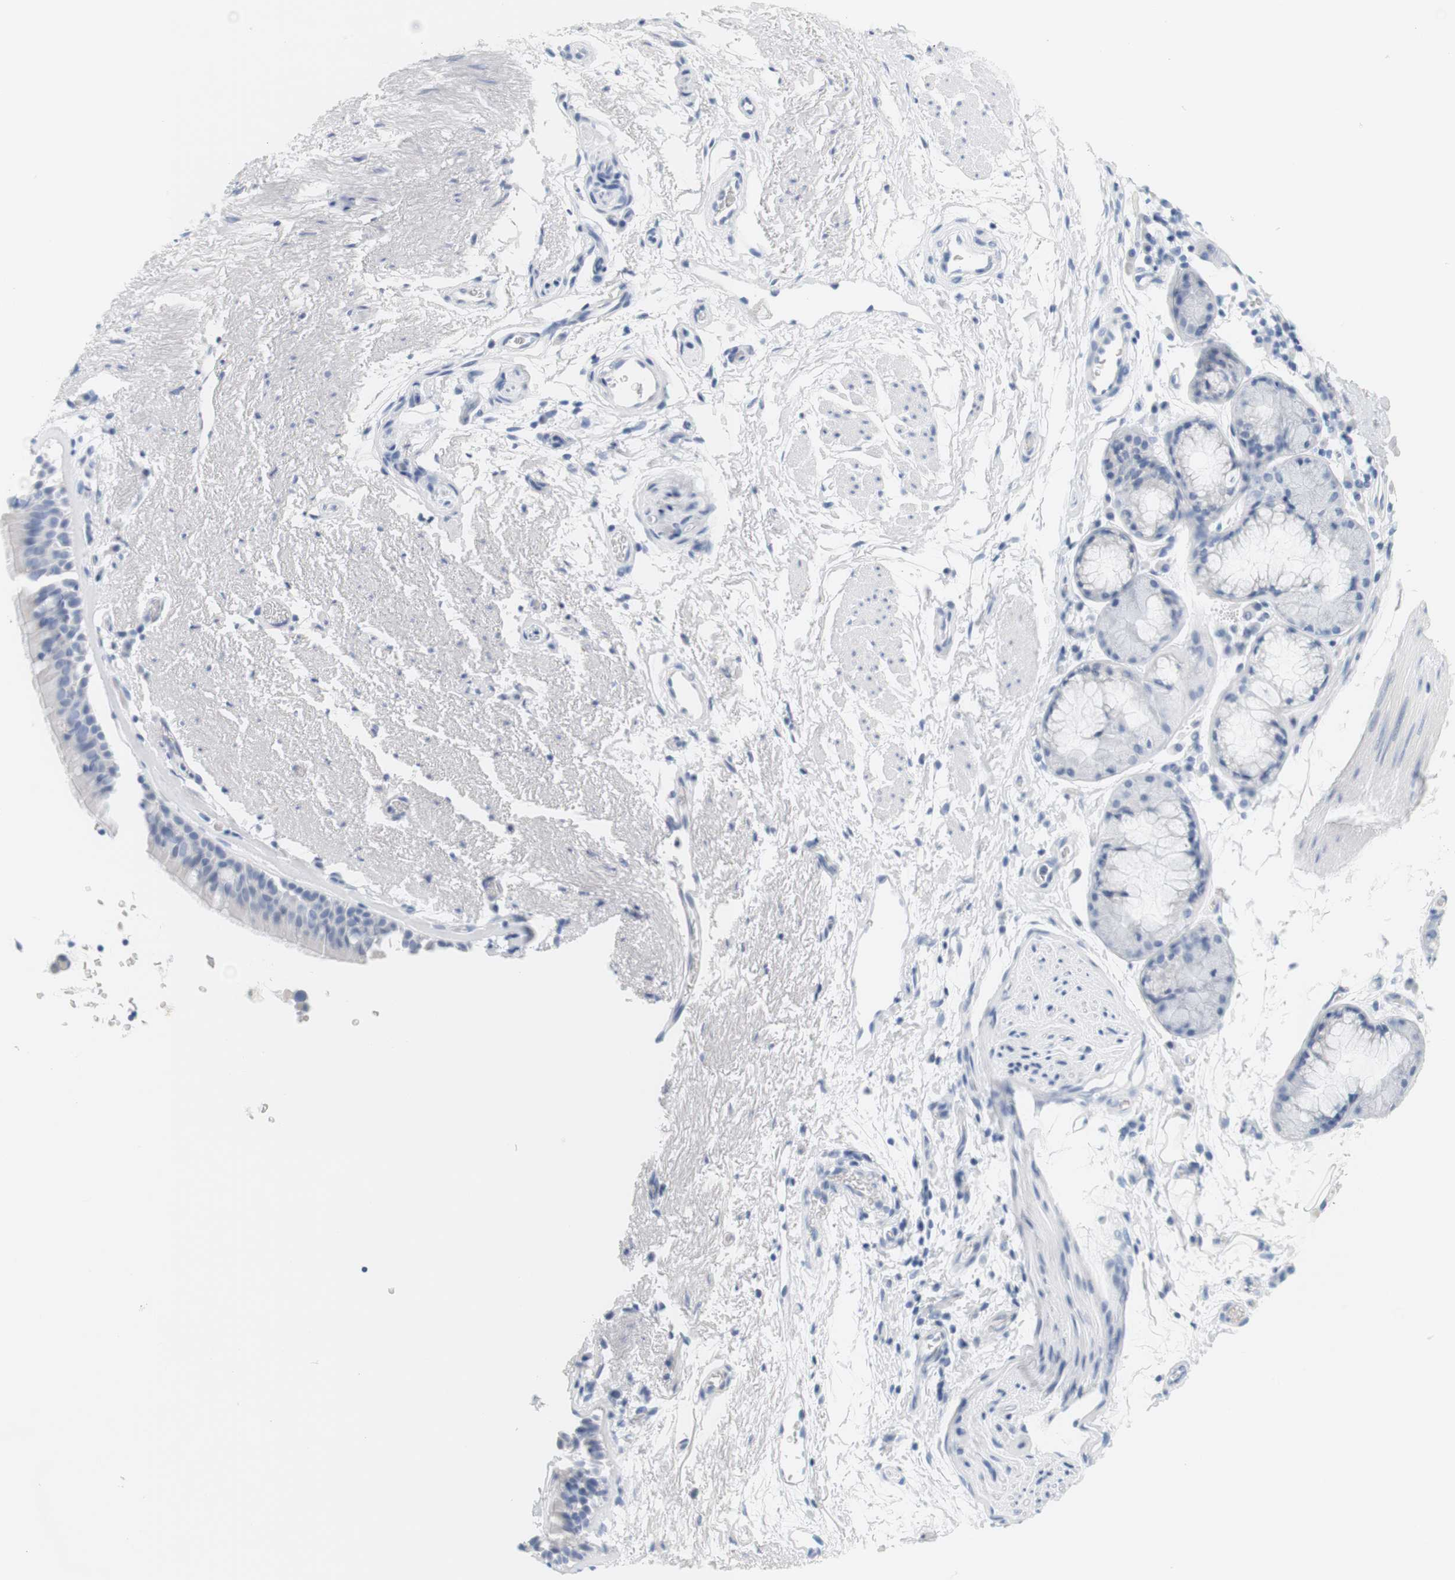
{"staining": {"intensity": "negative", "quantity": "none", "location": "none"}, "tissue": "bronchus", "cell_type": "Respiratory epithelial cells", "image_type": "normal", "snomed": [{"axis": "morphology", "description": "Normal tissue, NOS"}, {"axis": "topography", "description": "Bronchus"}], "caption": "DAB (3,3'-diaminobenzidine) immunohistochemical staining of unremarkable human bronchus displays no significant staining in respiratory epithelial cells.", "gene": "OPRM1", "patient": {"sex": "female", "age": 54}}